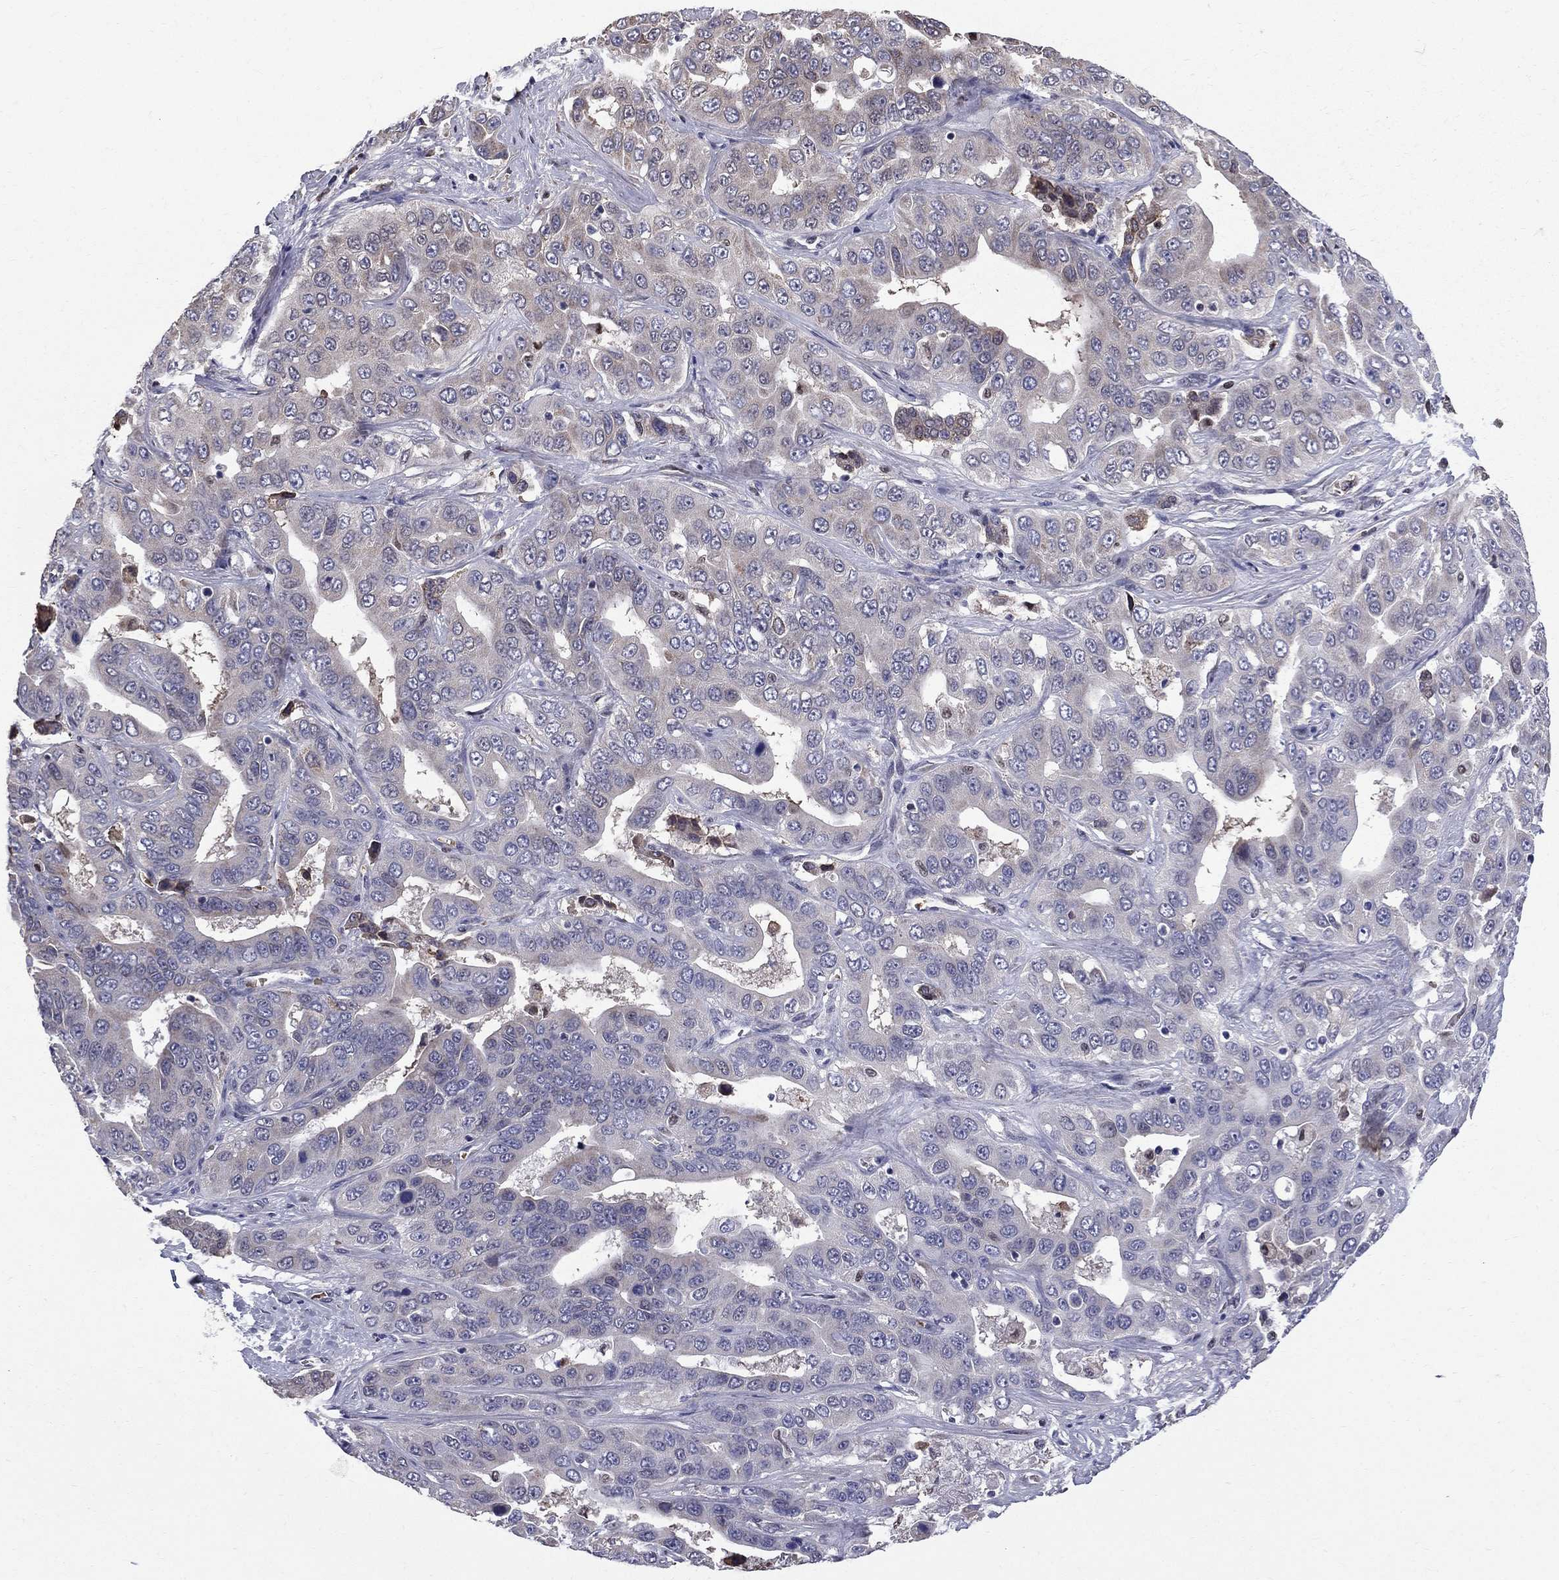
{"staining": {"intensity": "negative", "quantity": "none", "location": "none"}, "tissue": "liver cancer", "cell_type": "Tumor cells", "image_type": "cancer", "snomed": [{"axis": "morphology", "description": "Cholangiocarcinoma"}, {"axis": "topography", "description": "Liver"}], "caption": "Immunohistochemistry photomicrograph of human cholangiocarcinoma (liver) stained for a protein (brown), which reveals no staining in tumor cells.", "gene": "HSPB2", "patient": {"sex": "female", "age": 52}}